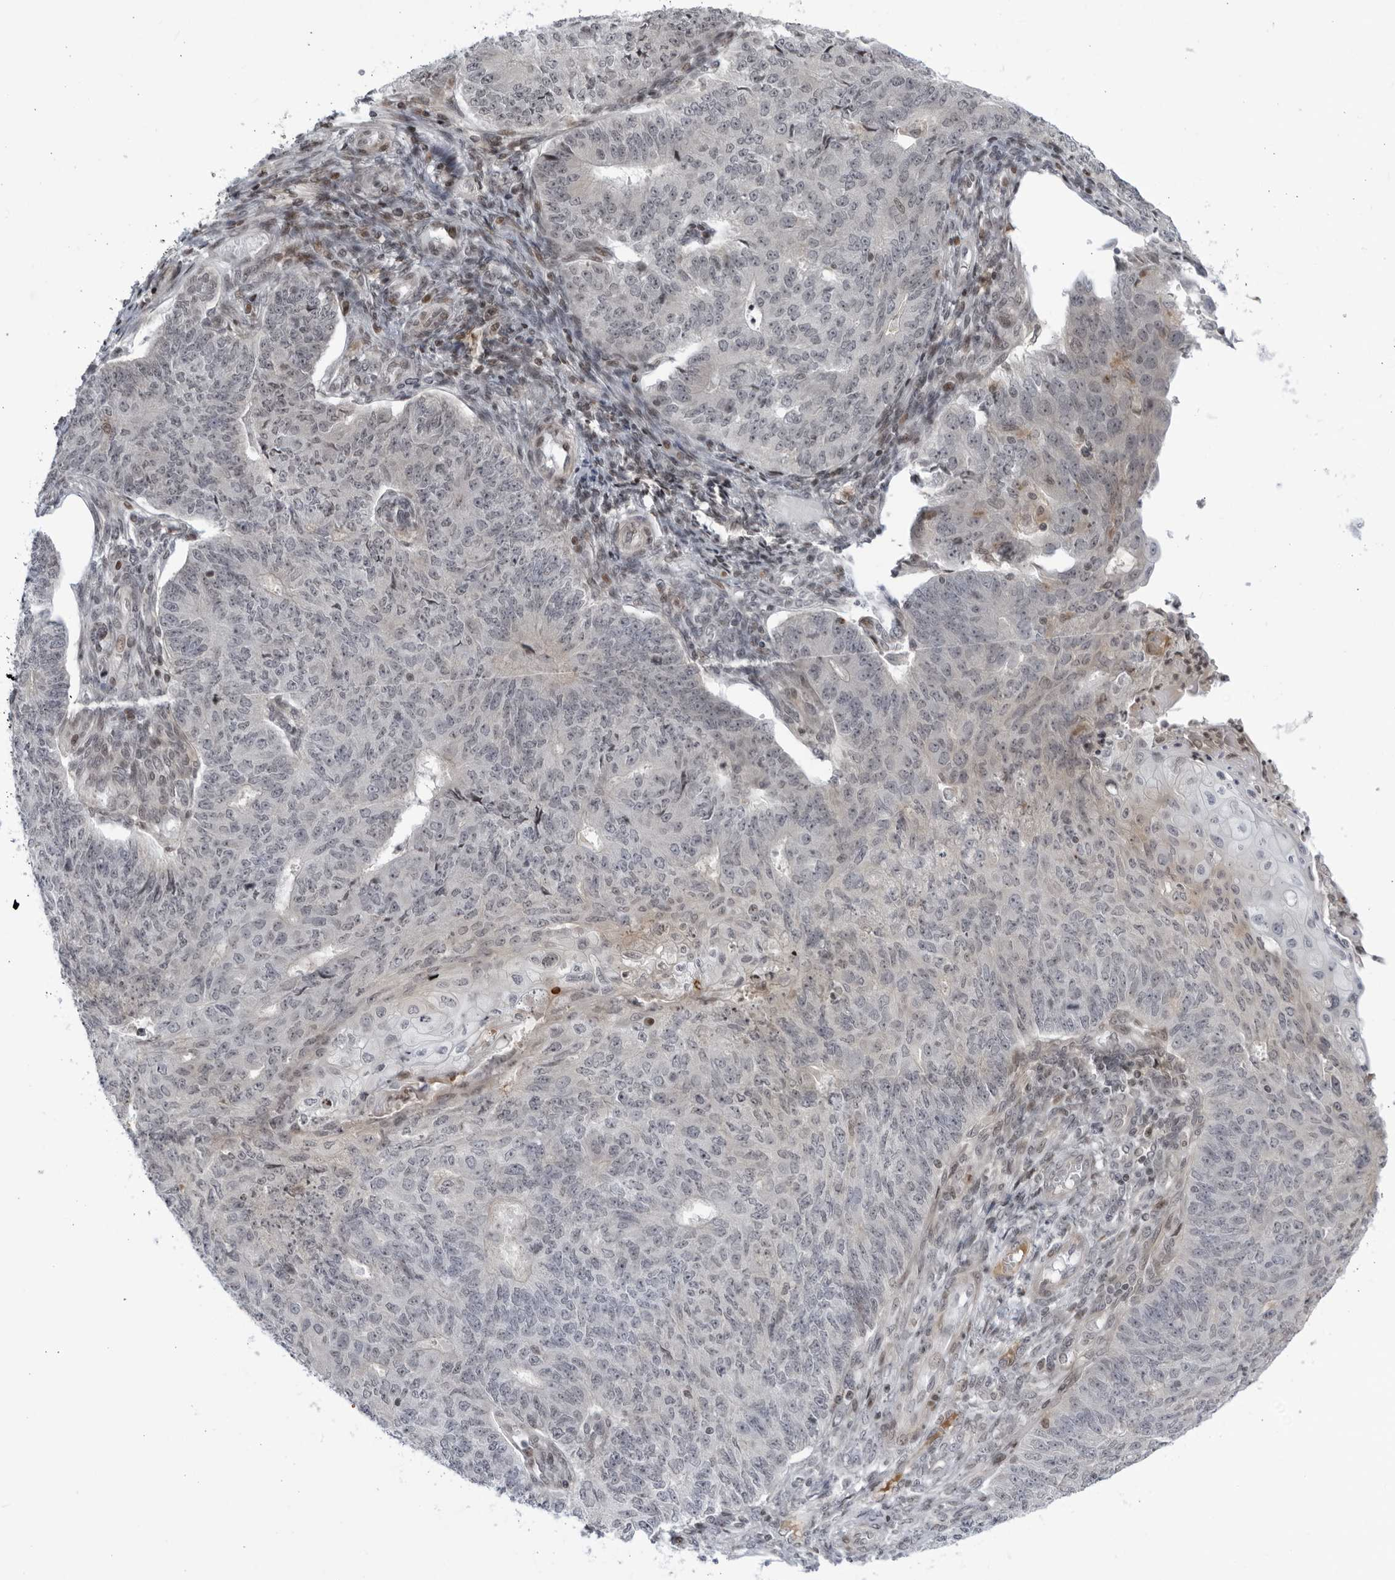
{"staining": {"intensity": "negative", "quantity": "none", "location": "none"}, "tissue": "endometrial cancer", "cell_type": "Tumor cells", "image_type": "cancer", "snomed": [{"axis": "morphology", "description": "Adenocarcinoma, NOS"}, {"axis": "topography", "description": "Endometrium"}], "caption": "Immunohistochemistry (IHC) image of endometrial cancer stained for a protein (brown), which reveals no staining in tumor cells. (Brightfield microscopy of DAB (3,3'-diaminobenzidine) IHC at high magnification).", "gene": "DTL", "patient": {"sex": "female", "age": 32}}